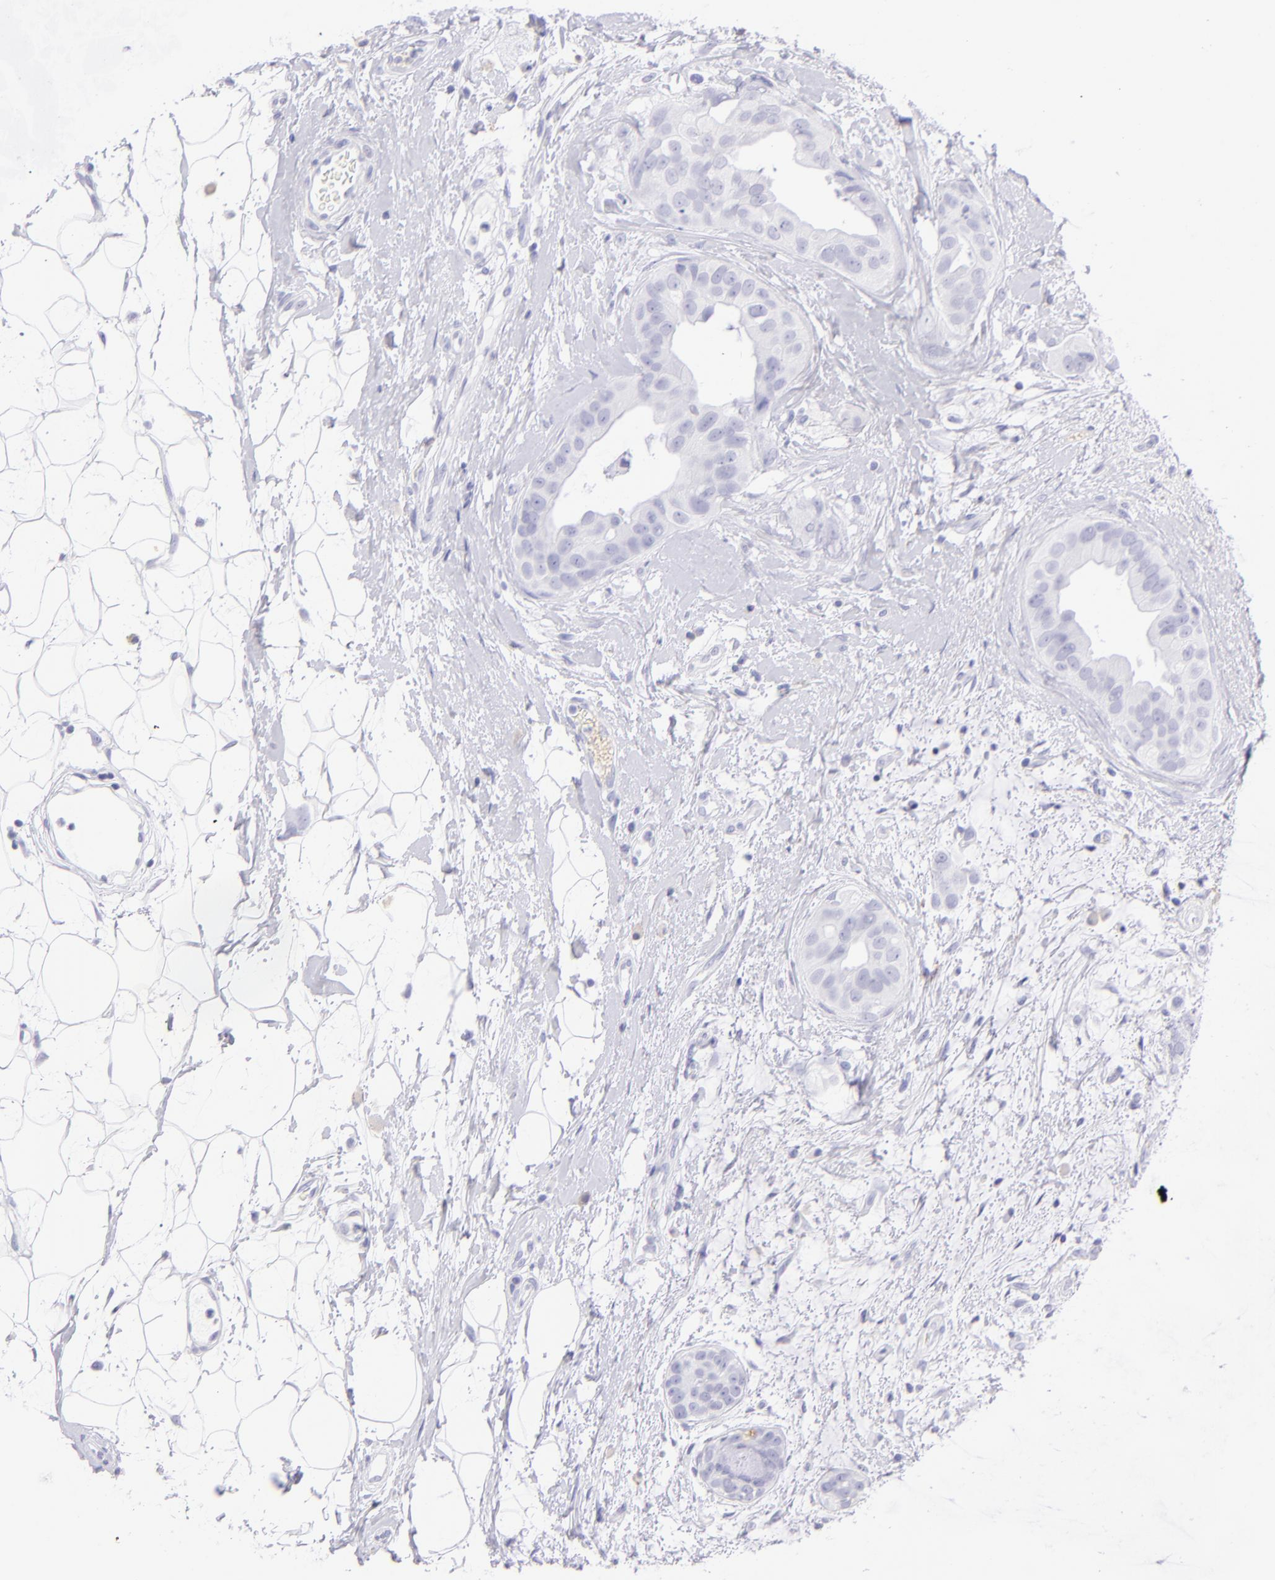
{"staining": {"intensity": "negative", "quantity": "none", "location": "none"}, "tissue": "breast cancer", "cell_type": "Tumor cells", "image_type": "cancer", "snomed": [{"axis": "morphology", "description": "Duct carcinoma"}, {"axis": "topography", "description": "Breast"}], "caption": "A photomicrograph of human breast infiltrating ductal carcinoma is negative for staining in tumor cells.", "gene": "CD69", "patient": {"sex": "female", "age": 40}}